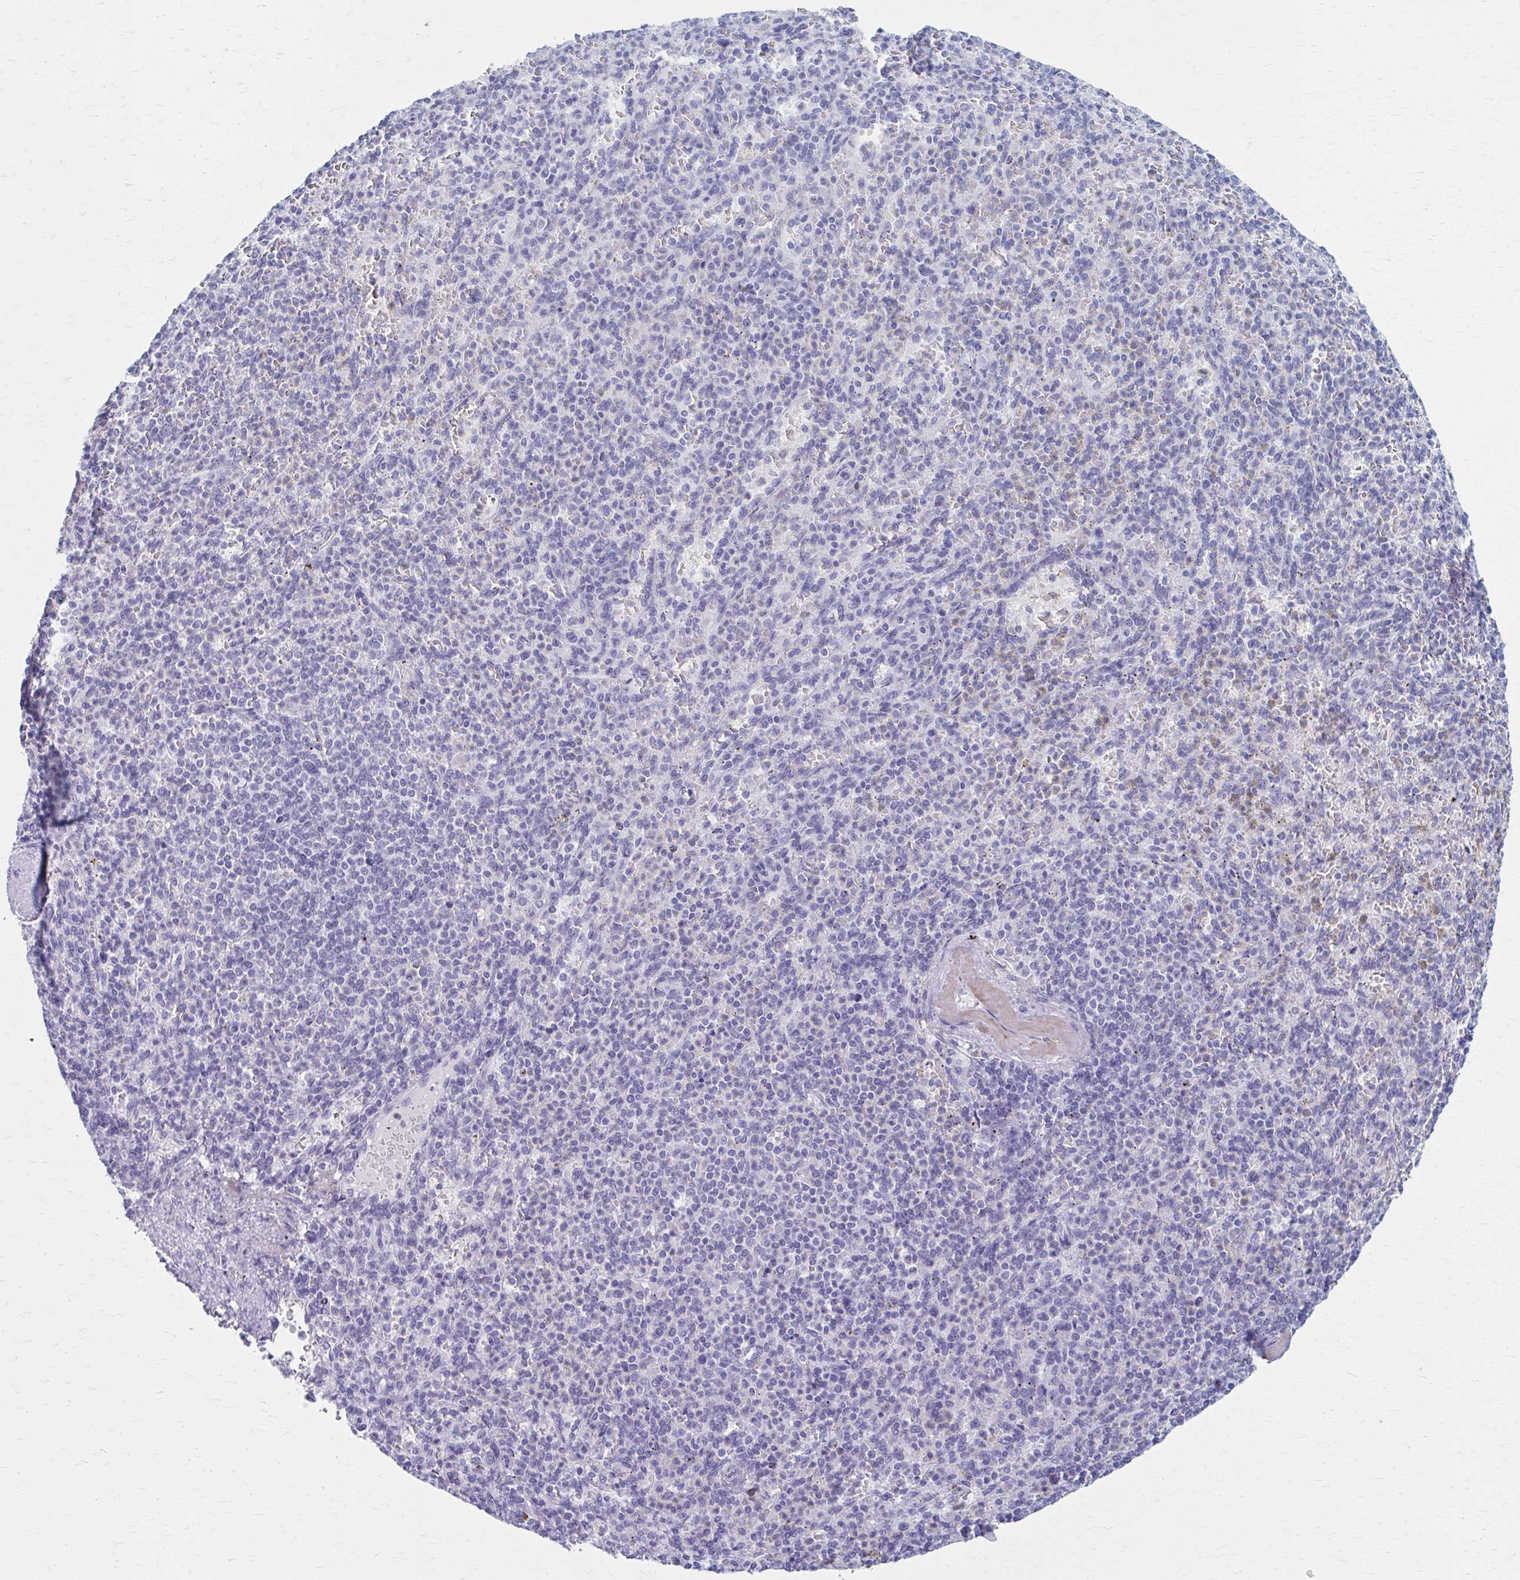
{"staining": {"intensity": "negative", "quantity": "none", "location": "none"}, "tissue": "spleen", "cell_type": "Cells in red pulp", "image_type": "normal", "snomed": [{"axis": "morphology", "description": "Normal tissue, NOS"}, {"axis": "topography", "description": "Spleen"}], "caption": "DAB immunohistochemical staining of unremarkable human spleen displays no significant positivity in cells in red pulp.", "gene": "KCNE2", "patient": {"sex": "female", "age": 74}}